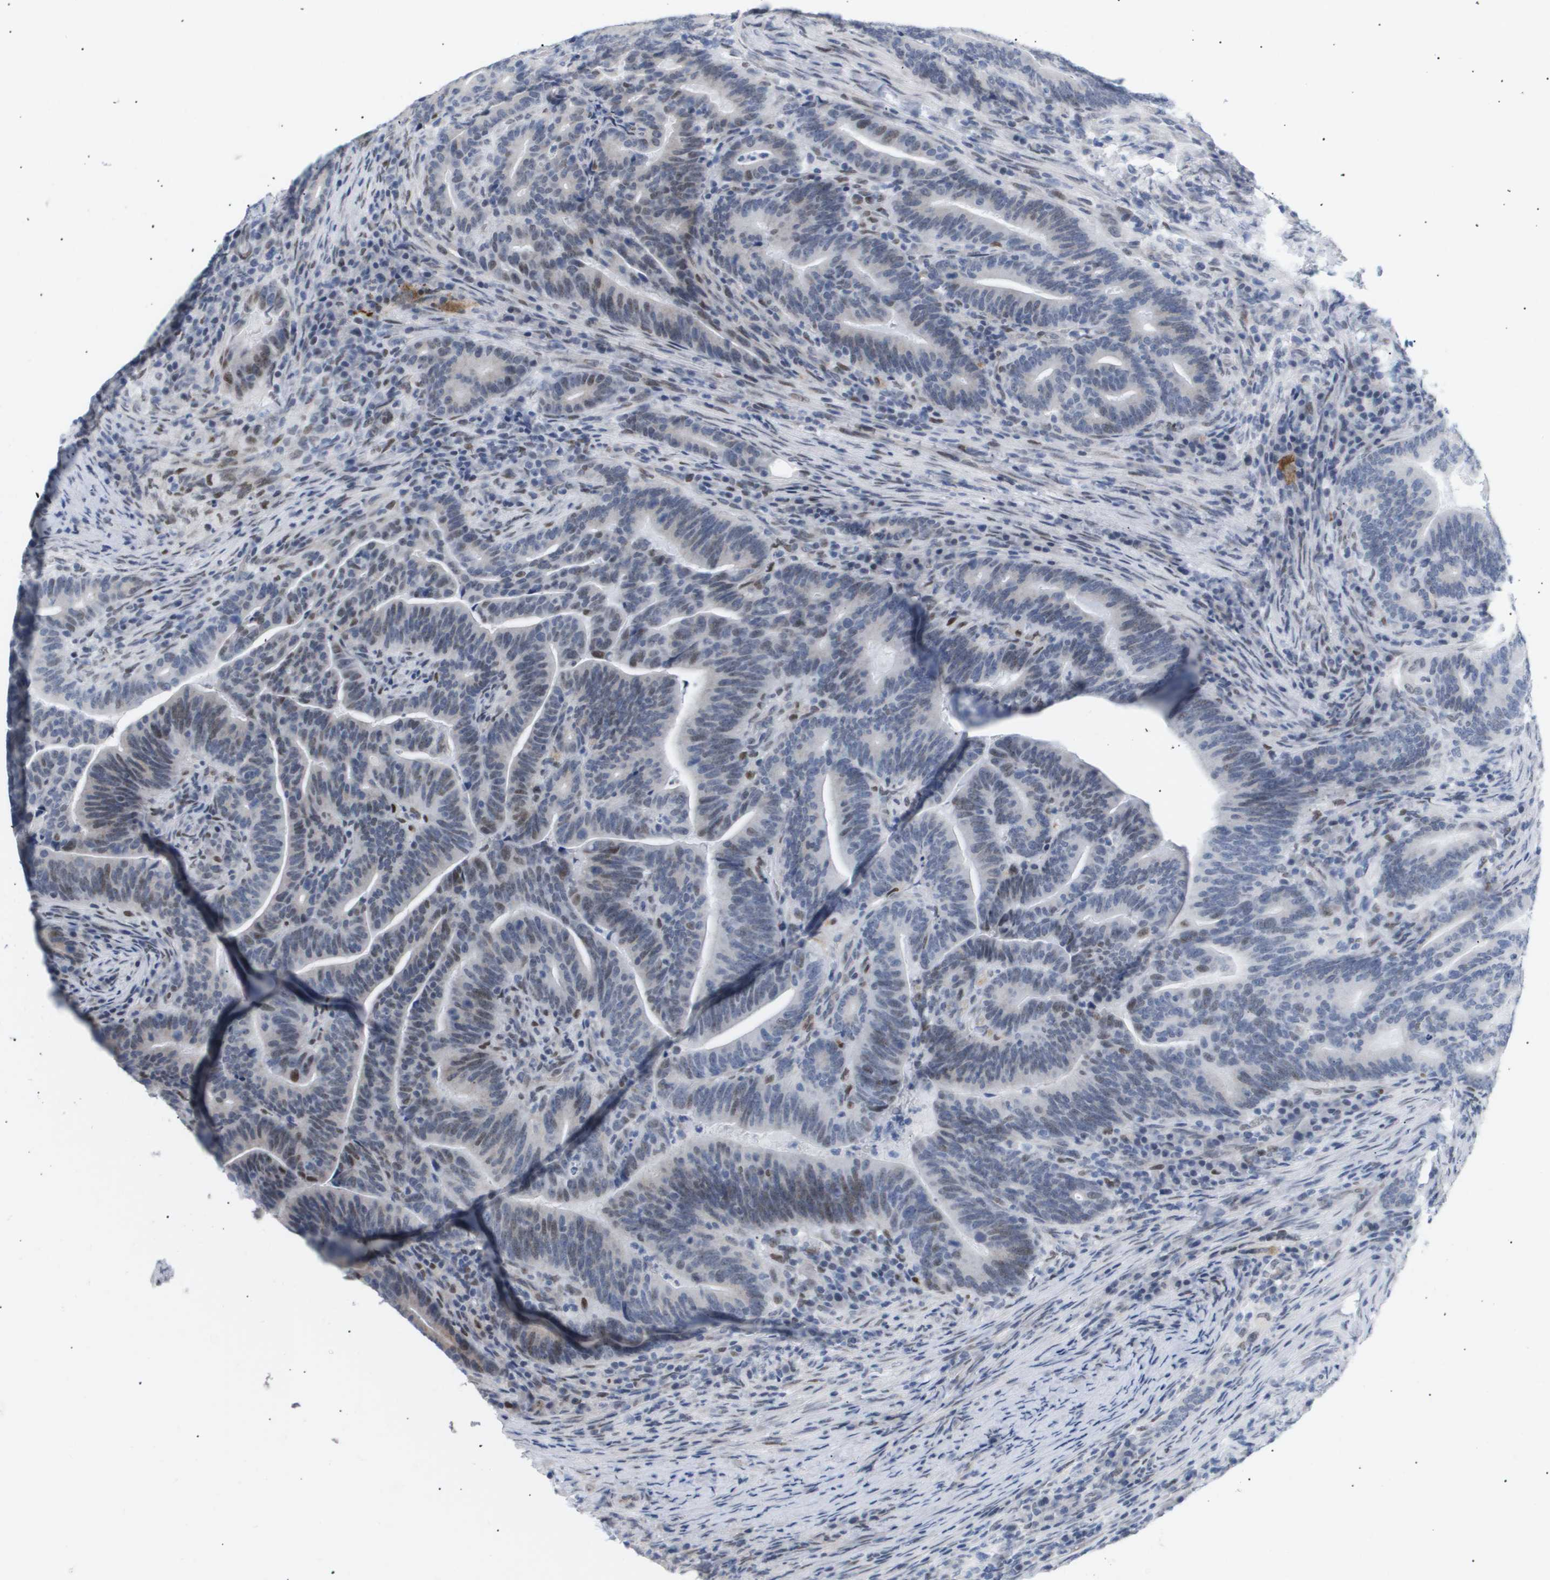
{"staining": {"intensity": "weak", "quantity": "<25%", "location": "nuclear"}, "tissue": "colorectal cancer", "cell_type": "Tumor cells", "image_type": "cancer", "snomed": [{"axis": "morphology", "description": "Normal tissue, NOS"}, {"axis": "morphology", "description": "Adenocarcinoma, NOS"}, {"axis": "topography", "description": "Colon"}], "caption": "High power microscopy photomicrograph of an immunohistochemistry micrograph of colorectal cancer, revealing no significant positivity in tumor cells.", "gene": "PPARD", "patient": {"sex": "female", "age": 66}}